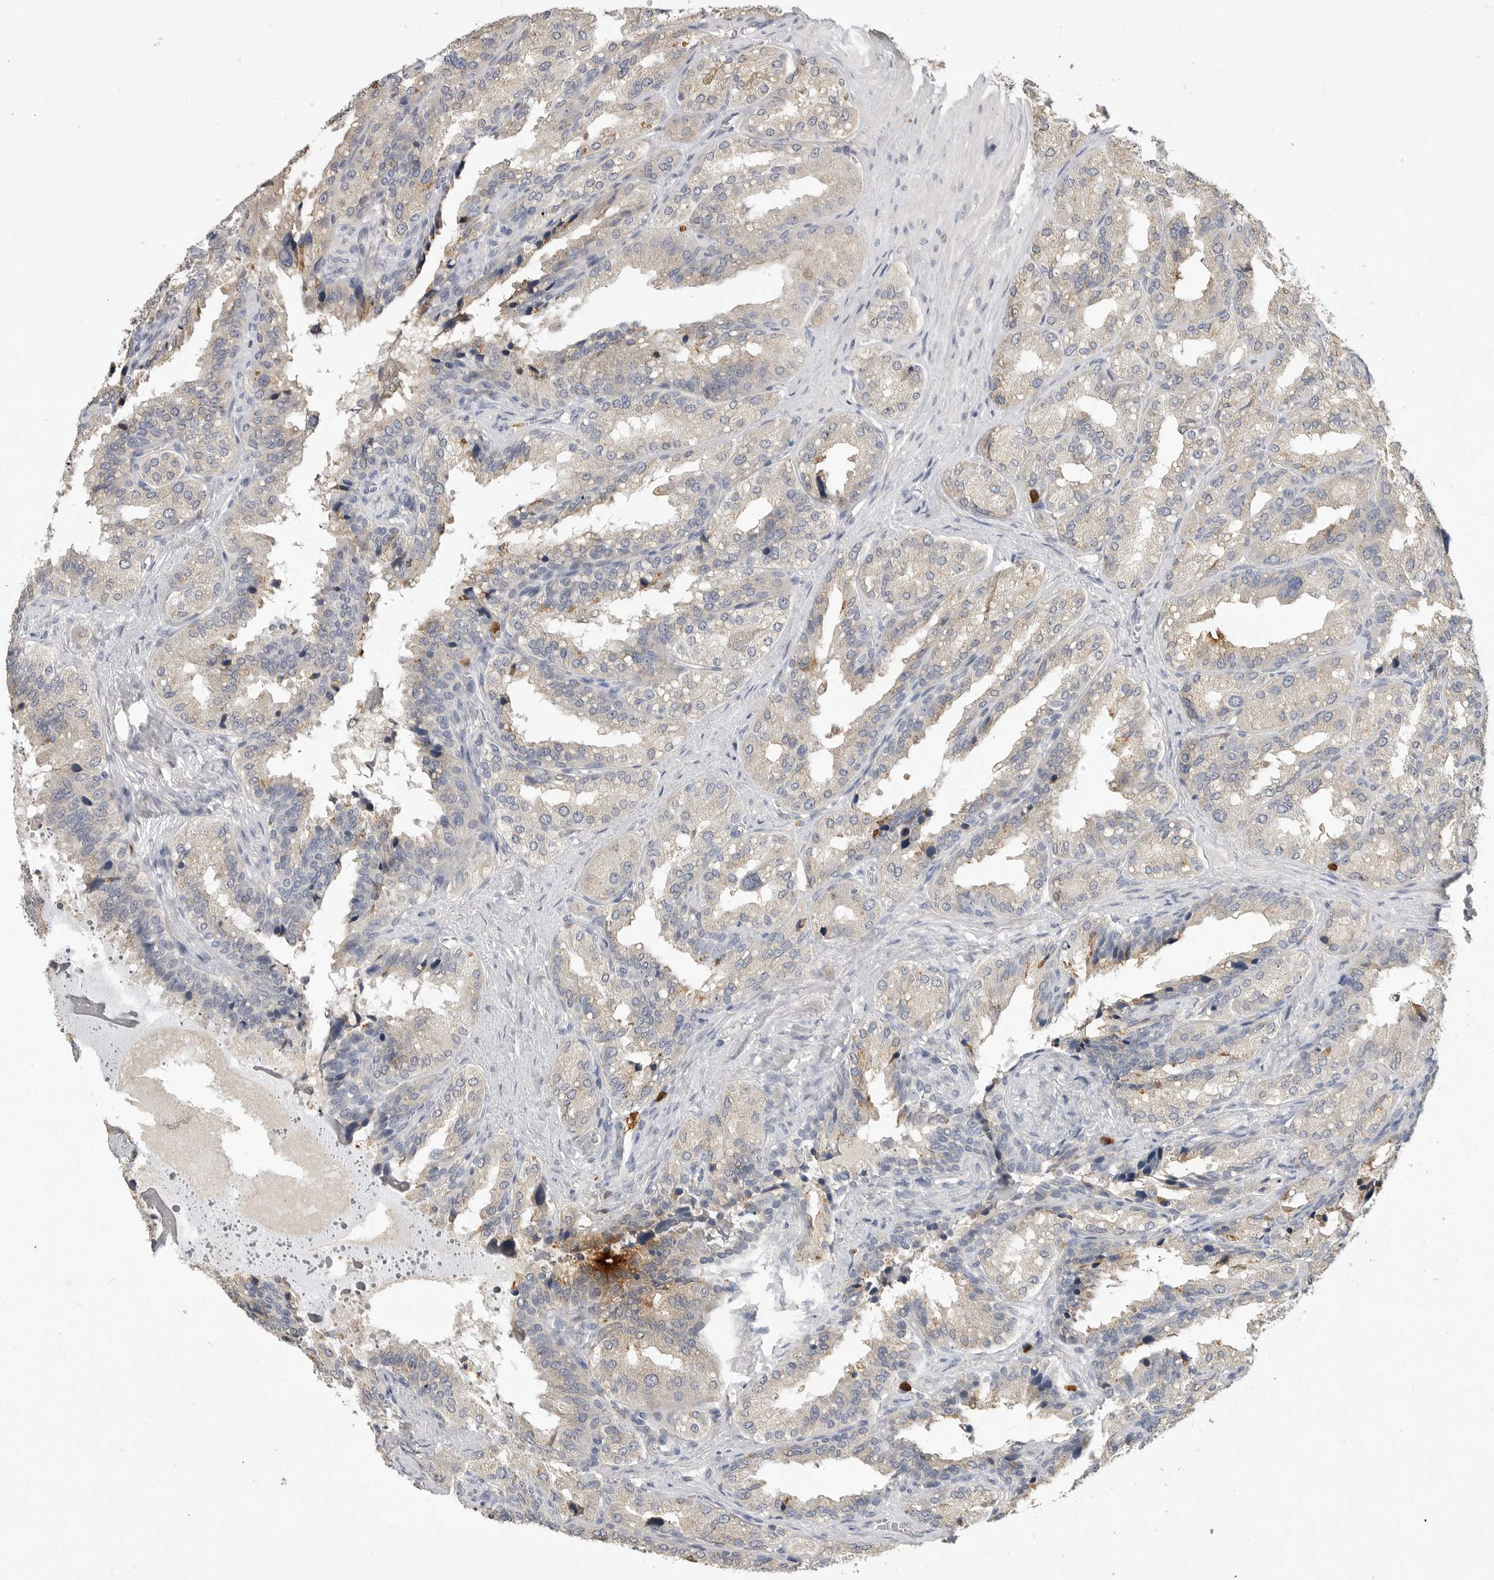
{"staining": {"intensity": "negative", "quantity": "none", "location": "none"}, "tissue": "seminal vesicle", "cell_type": "Glandular cells", "image_type": "normal", "snomed": [{"axis": "morphology", "description": "Normal tissue, NOS"}, {"axis": "topography", "description": "Prostate"}, {"axis": "topography", "description": "Seminal veicle"}], "caption": "DAB immunohistochemical staining of benign human seminal vesicle exhibits no significant positivity in glandular cells. (Brightfield microscopy of DAB immunohistochemistry (IHC) at high magnification).", "gene": "LTBR", "patient": {"sex": "male", "age": 51}}